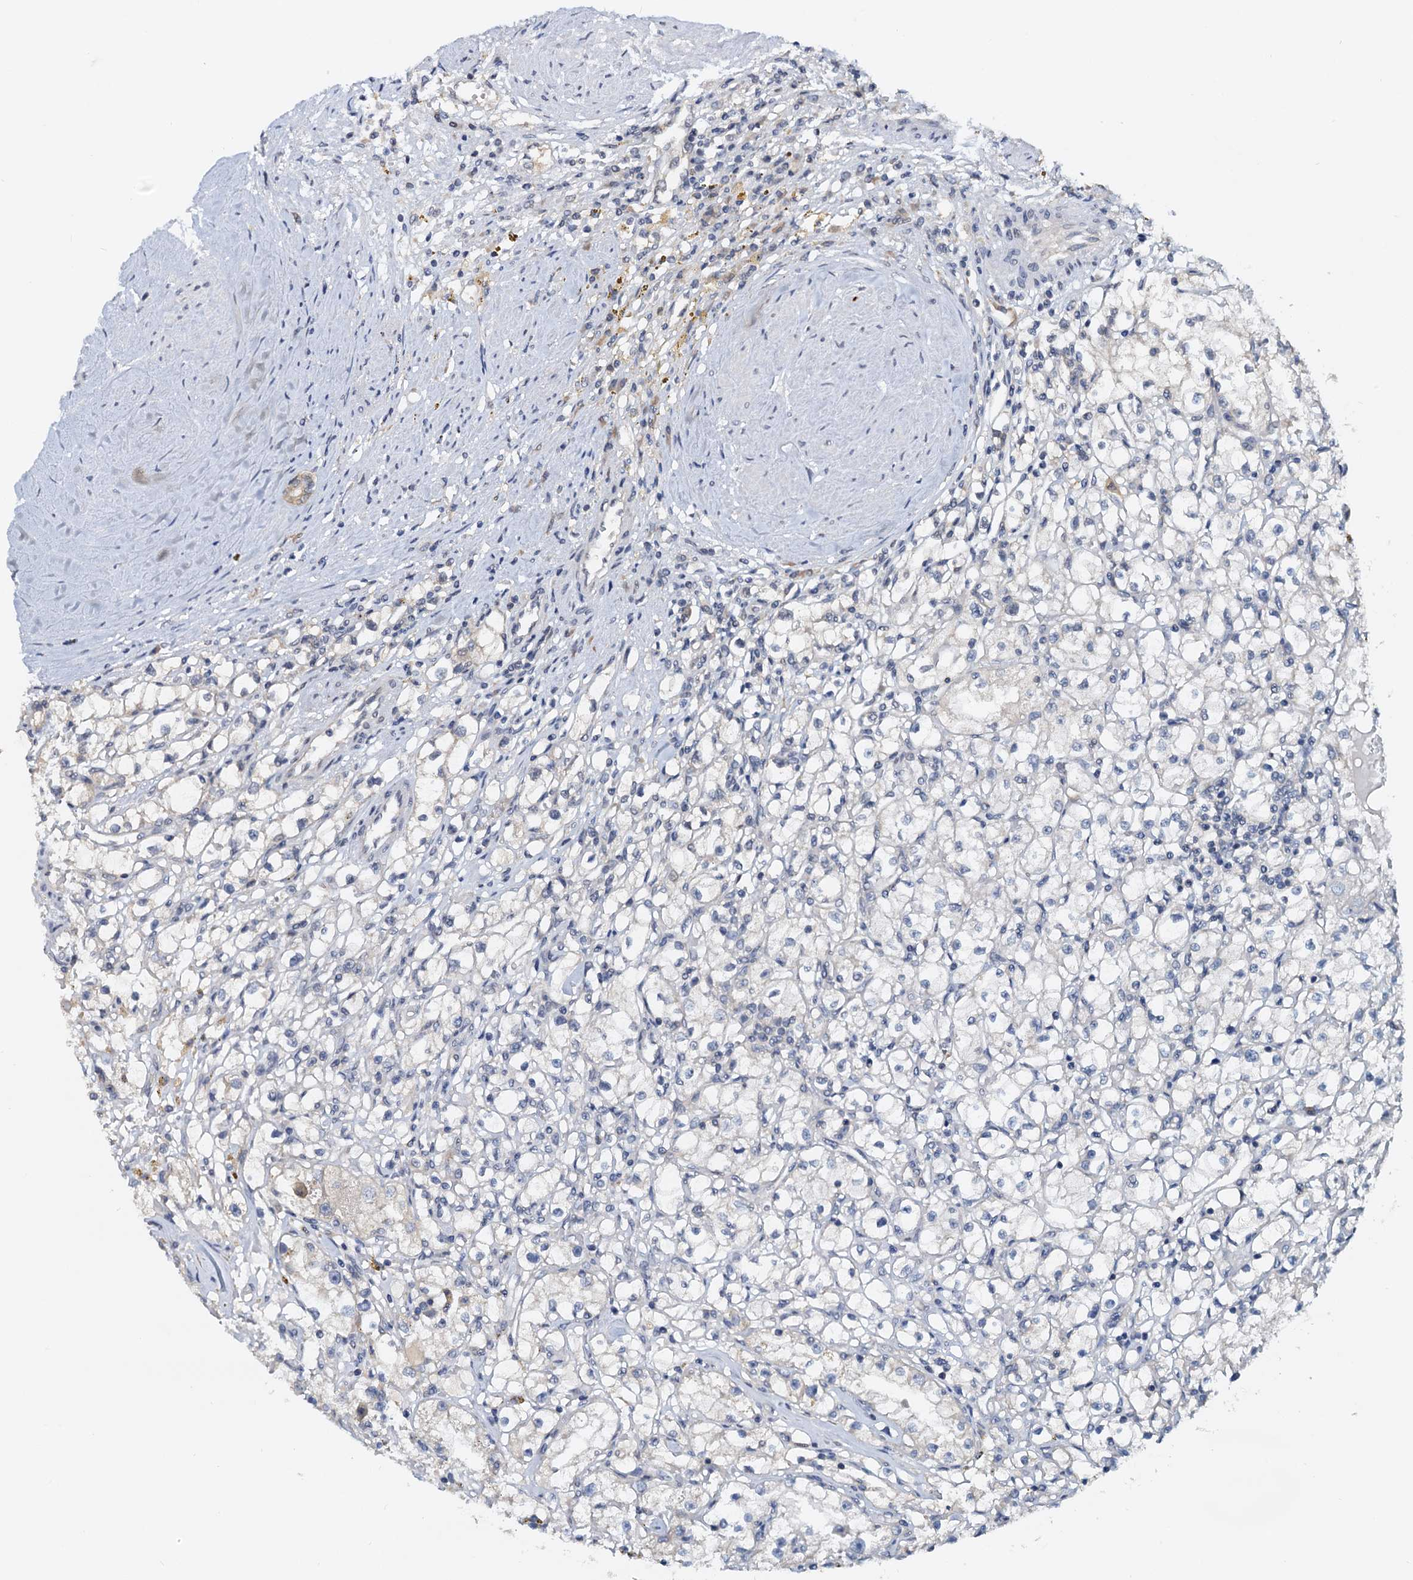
{"staining": {"intensity": "negative", "quantity": "none", "location": "none"}, "tissue": "renal cancer", "cell_type": "Tumor cells", "image_type": "cancer", "snomed": [{"axis": "morphology", "description": "Adenocarcinoma, NOS"}, {"axis": "topography", "description": "Kidney"}], "caption": "DAB (3,3'-diaminobenzidine) immunohistochemical staining of human renal adenocarcinoma exhibits no significant expression in tumor cells.", "gene": "PTGES3", "patient": {"sex": "male", "age": 56}}